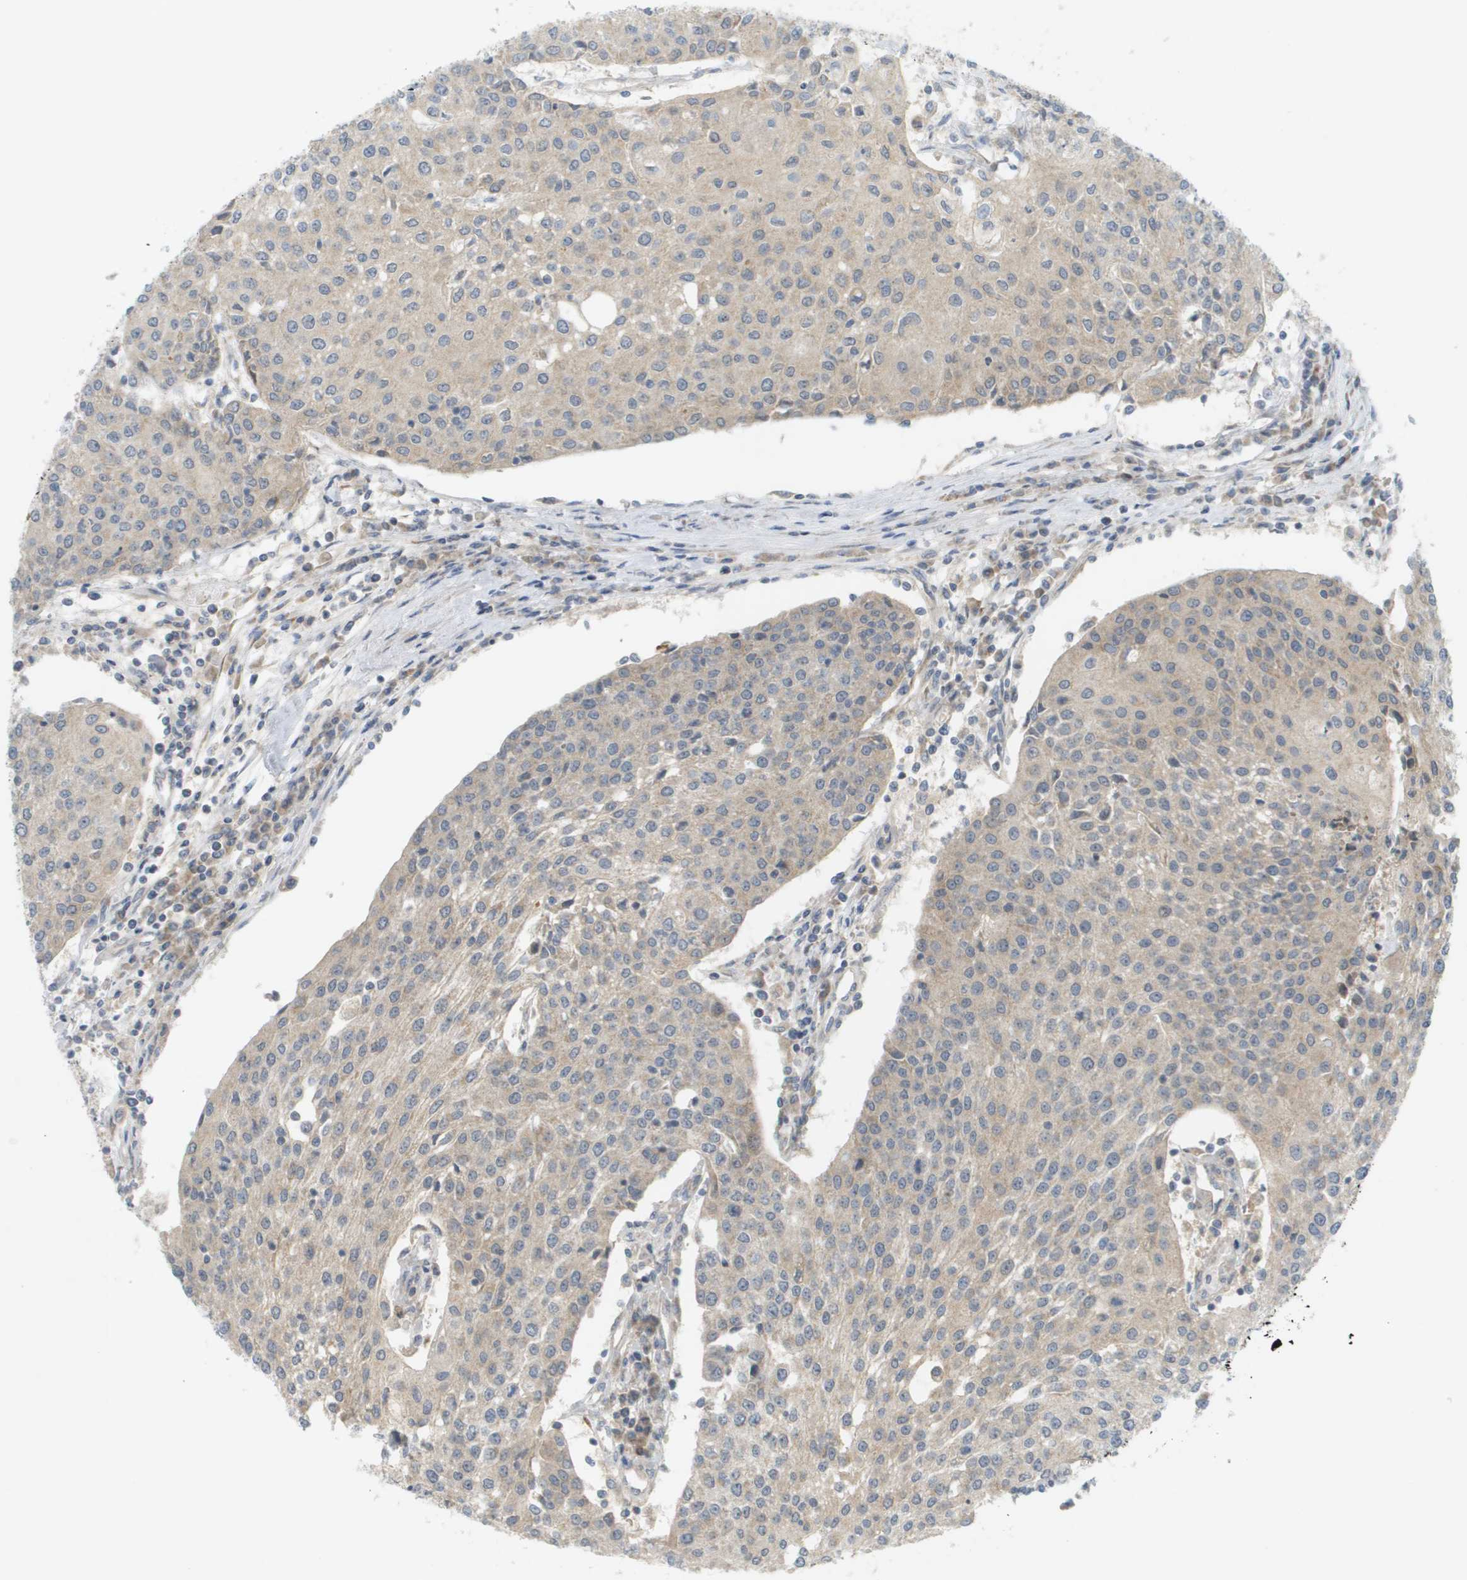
{"staining": {"intensity": "weak", "quantity": ">75%", "location": "cytoplasmic/membranous"}, "tissue": "urothelial cancer", "cell_type": "Tumor cells", "image_type": "cancer", "snomed": [{"axis": "morphology", "description": "Urothelial carcinoma, High grade"}, {"axis": "topography", "description": "Urinary bladder"}], "caption": "A brown stain labels weak cytoplasmic/membranous expression of a protein in human urothelial cancer tumor cells.", "gene": "PROC", "patient": {"sex": "female", "age": 85}}